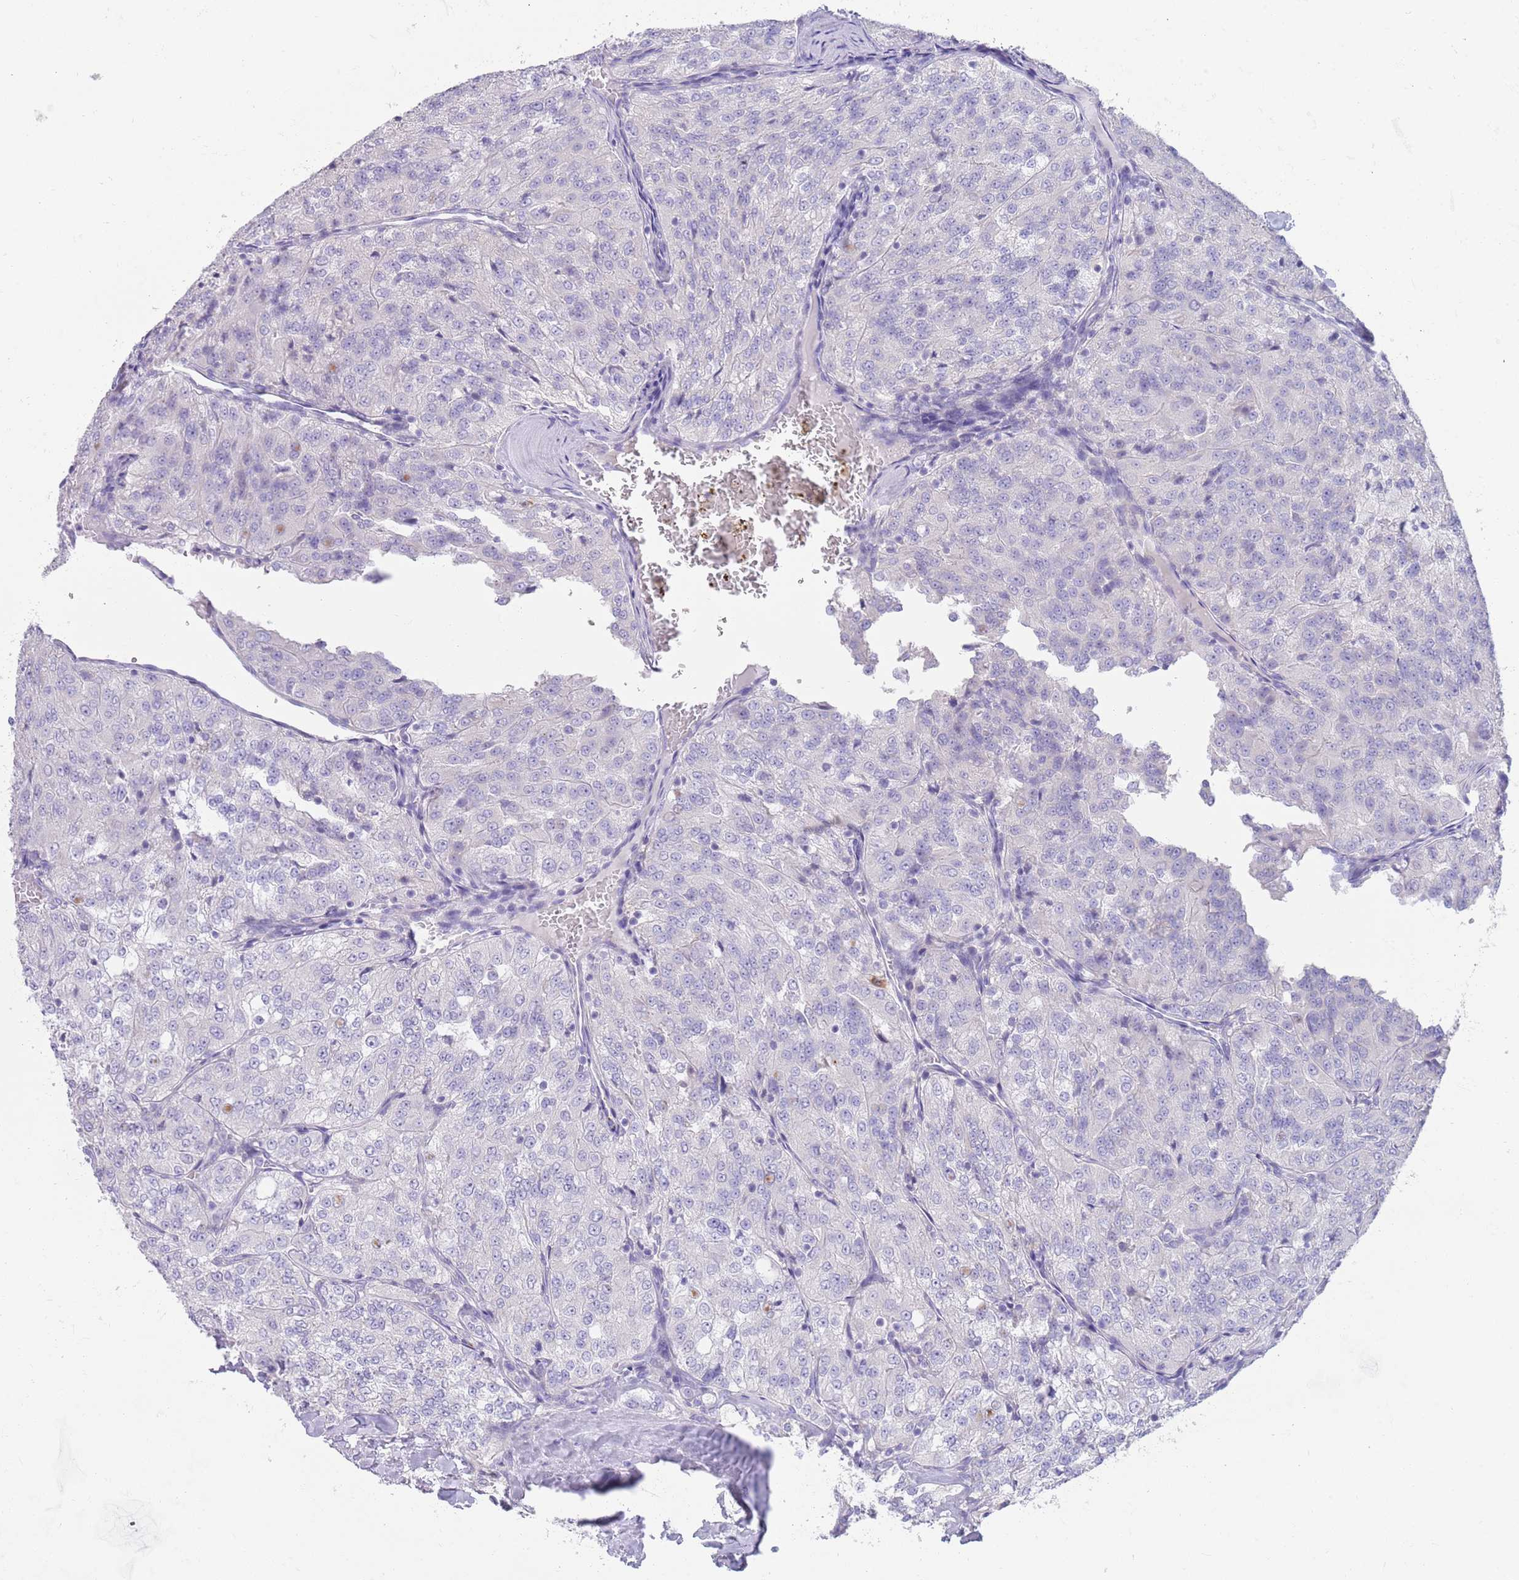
{"staining": {"intensity": "negative", "quantity": "none", "location": "none"}, "tissue": "renal cancer", "cell_type": "Tumor cells", "image_type": "cancer", "snomed": [{"axis": "morphology", "description": "Adenocarcinoma, NOS"}, {"axis": "topography", "description": "Kidney"}], "caption": "Tumor cells are negative for protein expression in human adenocarcinoma (renal). The staining was performed using DAB to visualize the protein expression in brown, while the nuclei were stained in blue with hematoxylin (Magnification: 20x).", "gene": "CCDC149", "patient": {"sex": "female", "age": 63}}